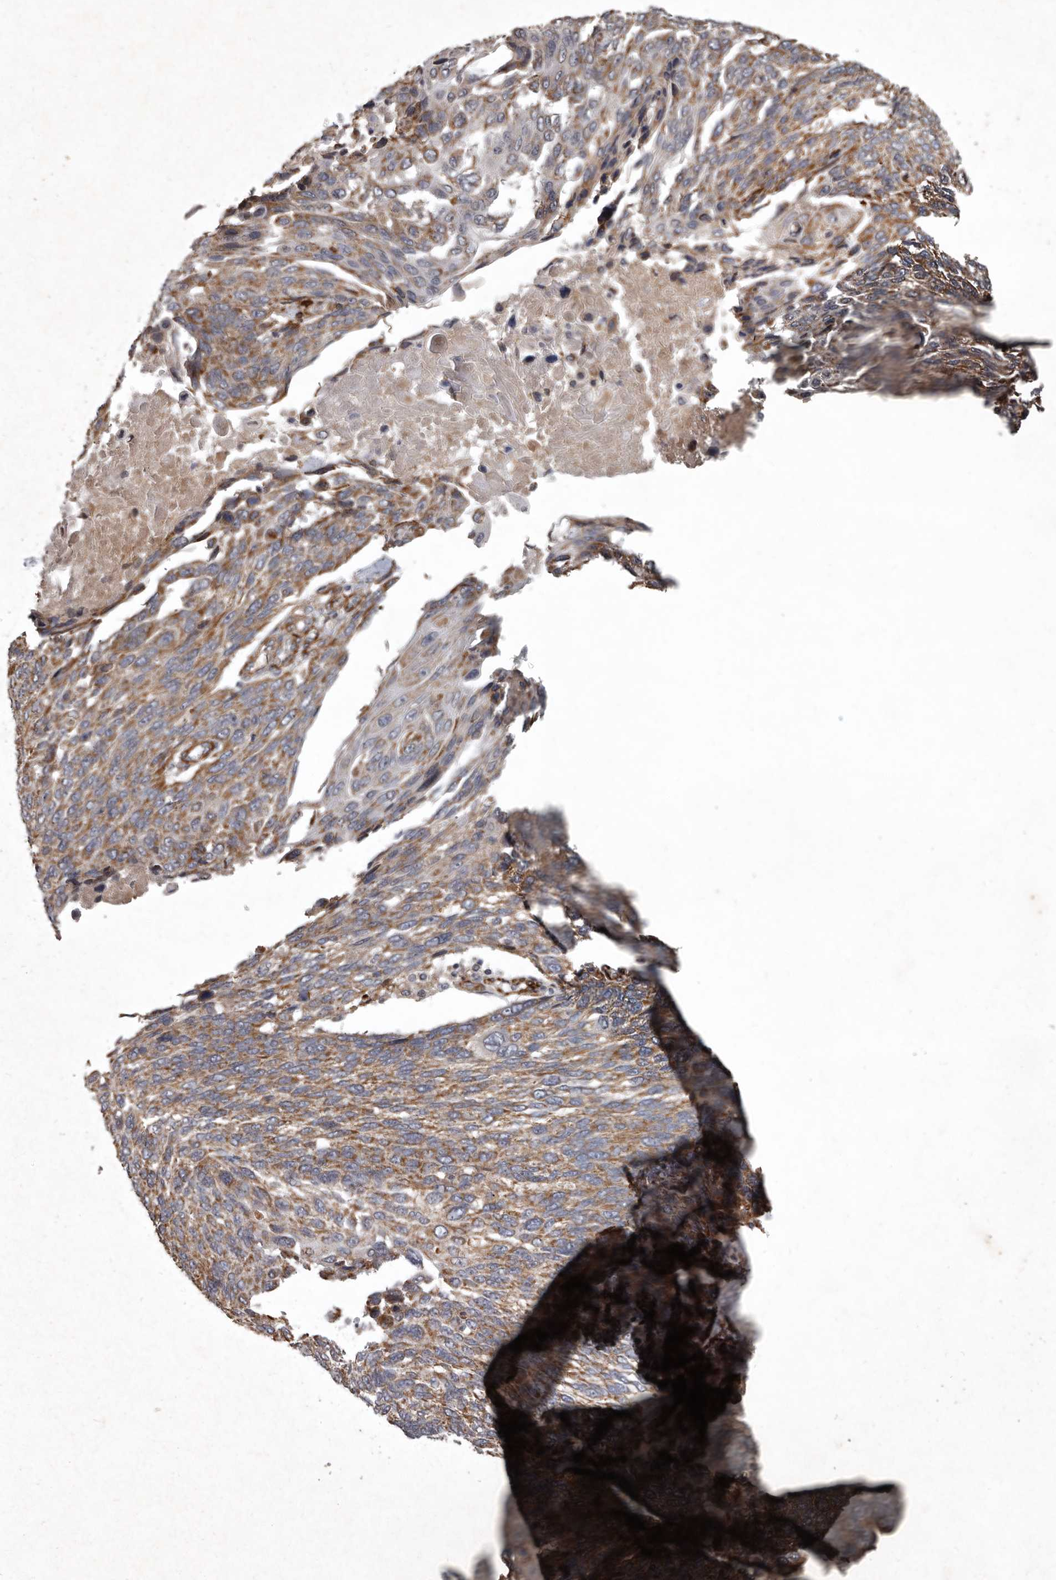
{"staining": {"intensity": "moderate", "quantity": ">75%", "location": "cytoplasmic/membranous"}, "tissue": "lung cancer", "cell_type": "Tumor cells", "image_type": "cancer", "snomed": [{"axis": "morphology", "description": "Squamous cell carcinoma, NOS"}, {"axis": "topography", "description": "Lung"}], "caption": "Immunohistochemical staining of lung cancer demonstrates medium levels of moderate cytoplasmic/membranous positivity in approximately >75% of tumor cells.", "gene": "MRPS15", "patient": {"sex": "male", "age": 66}}